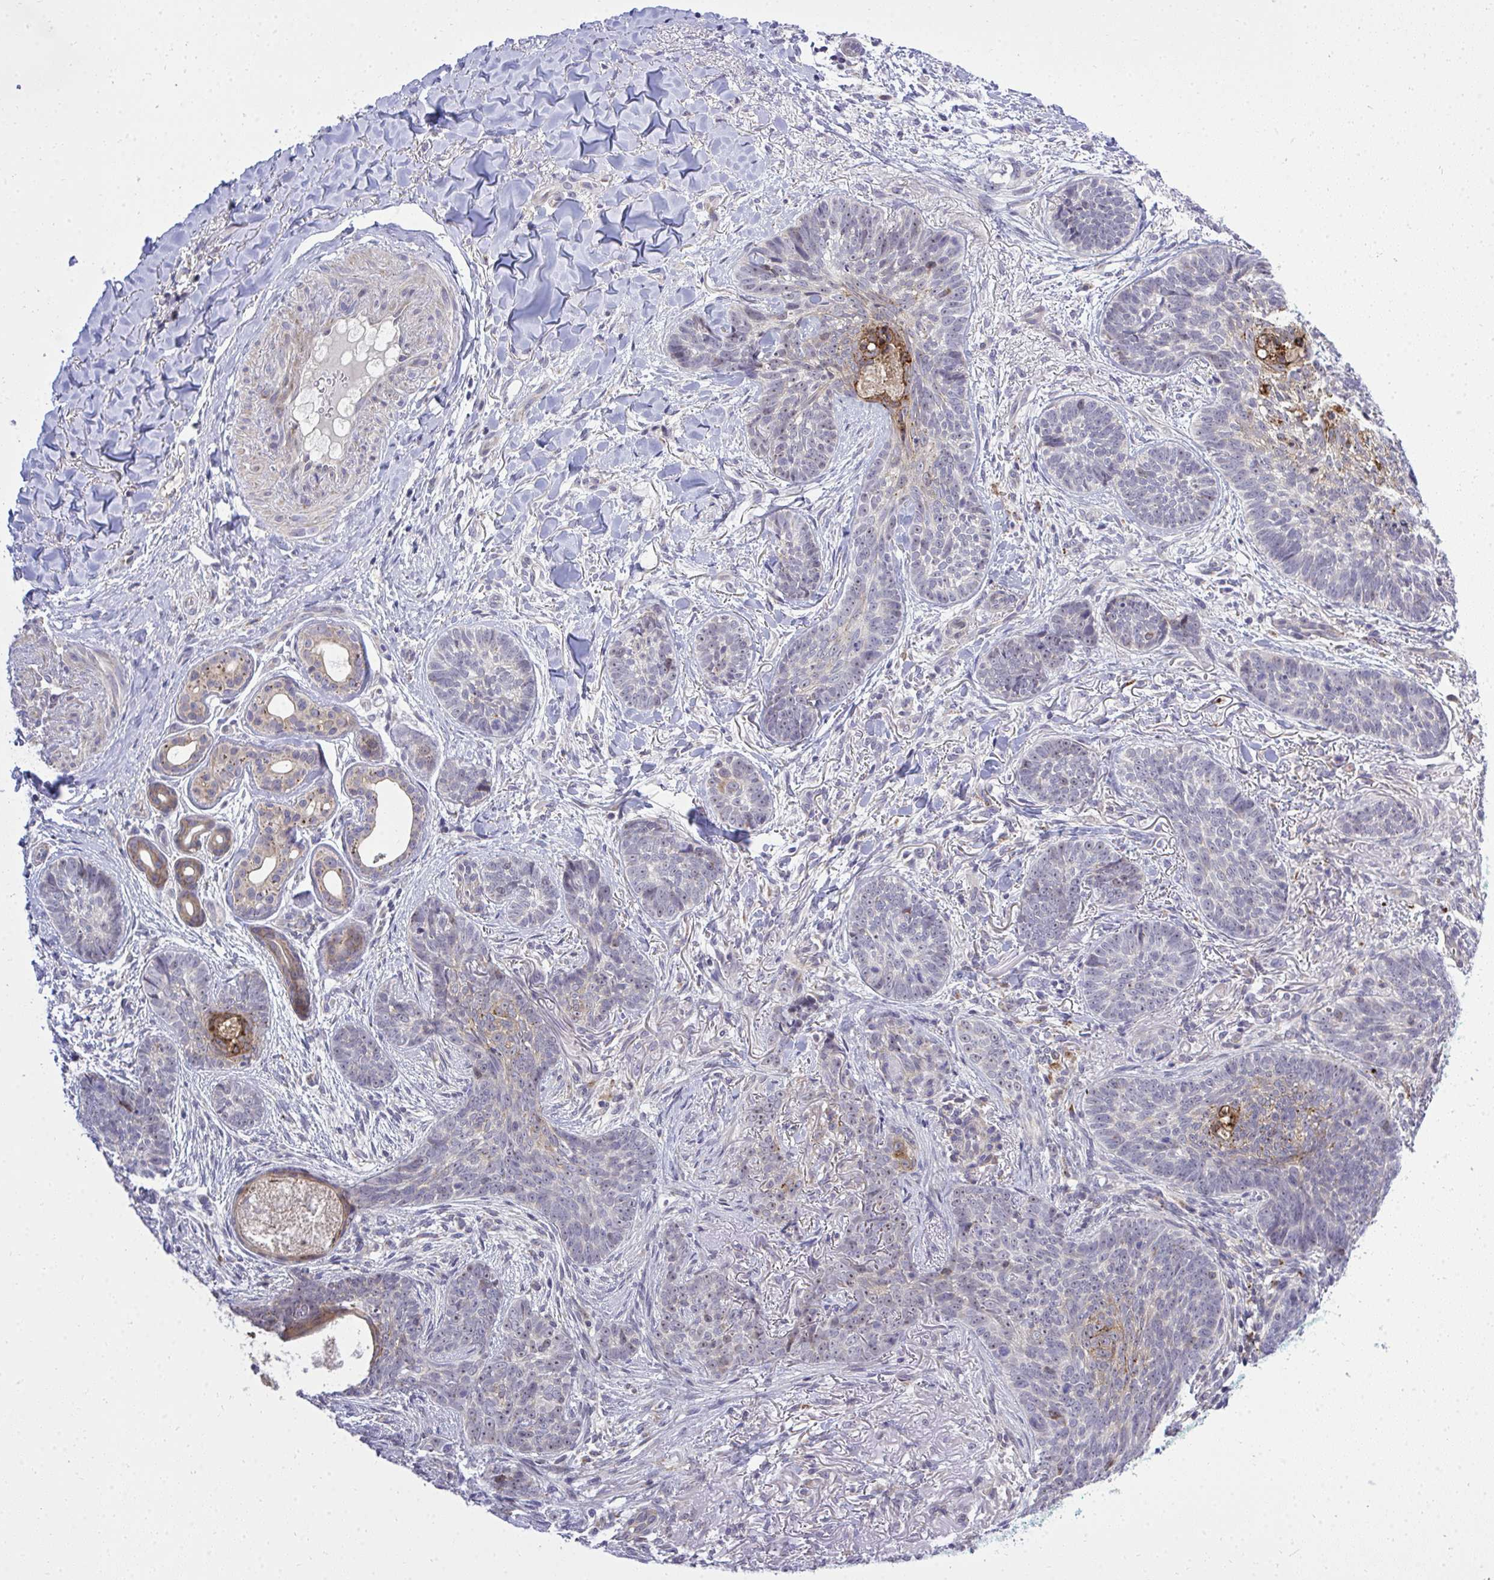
{"staining": {"intensity": "negative", "quantity": "none", "location": "none"}, "tissue": "skin cancer", "cell_type": "Tumor cells", "image_type": "cancer", "snomed": [{"axis": "morphology", "description": "Basal cell carcinoma"}, {"axis": "topography", "description": "Skin"}, {"axis": "topography", "description": "Skin of face"}], "caption": "The image displays no significant expression in tumor cells of skin cancer (basal cell carcinoma).", "gene": "XAF1", "patient": {"sex": "male", "age": 88}}